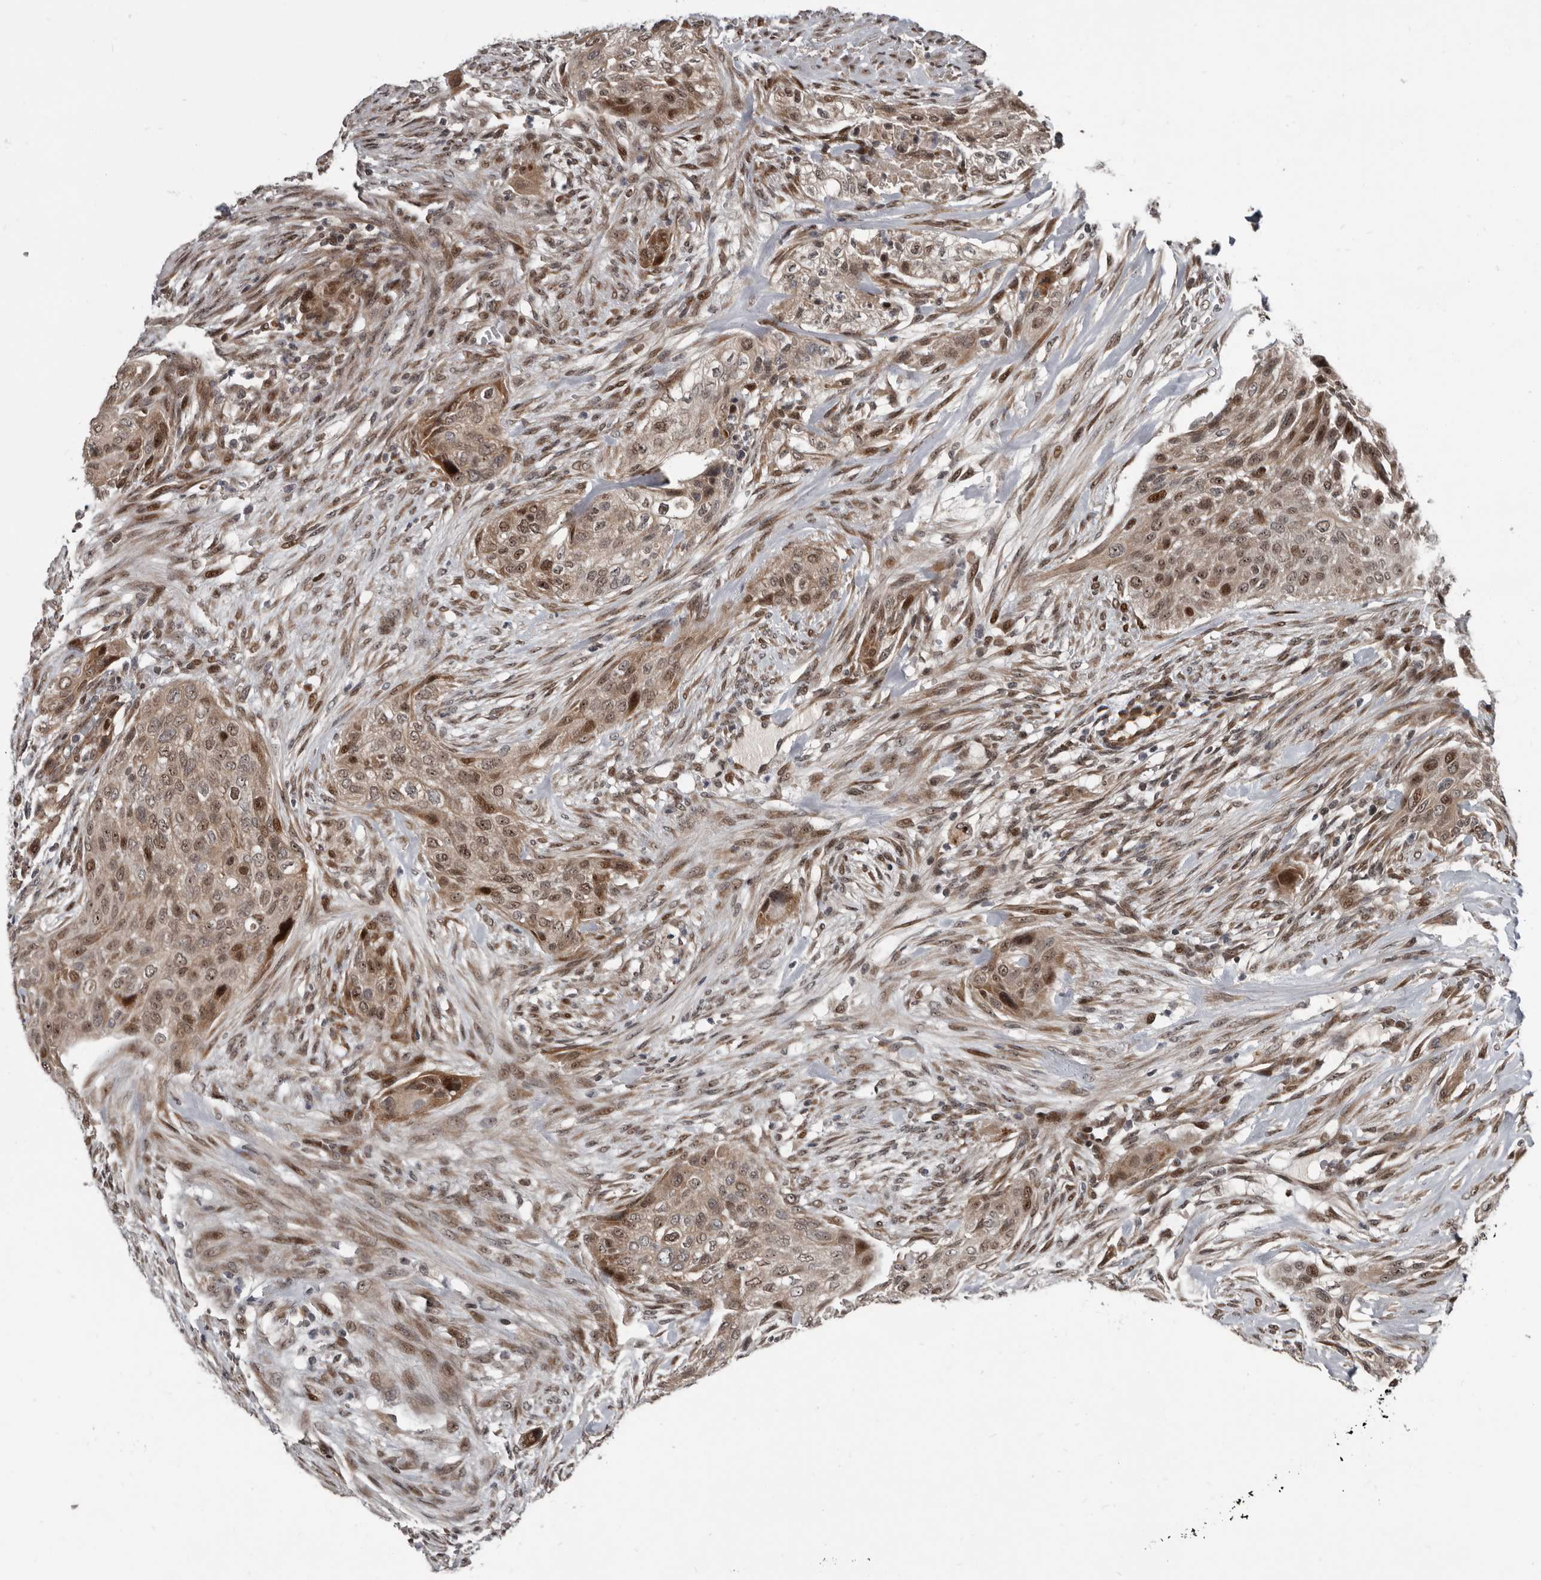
{"staining": {"intensity": "moderate", "quantity": ">75%", "location": "nuclear"}, "tissue": "urothelial cancer", "cell_type": "Tumor cells", "image_type": "cancer", "snomed": [{"axis": "morphology", "description": "Urothelial carcinoma, High grade"}, {"axis": "topography", "description": "Urinary bladder"}], "caption": "Immunohistochemical staining of human urothelial cancer shows medium levels of moderate nuclear protein expression in approximately >75% of tumor cells. (DAB IHC with brightfield microscopy, high magnification).", "gene": "CHD1L", "patient": {"sex": "male", "age": 35}}